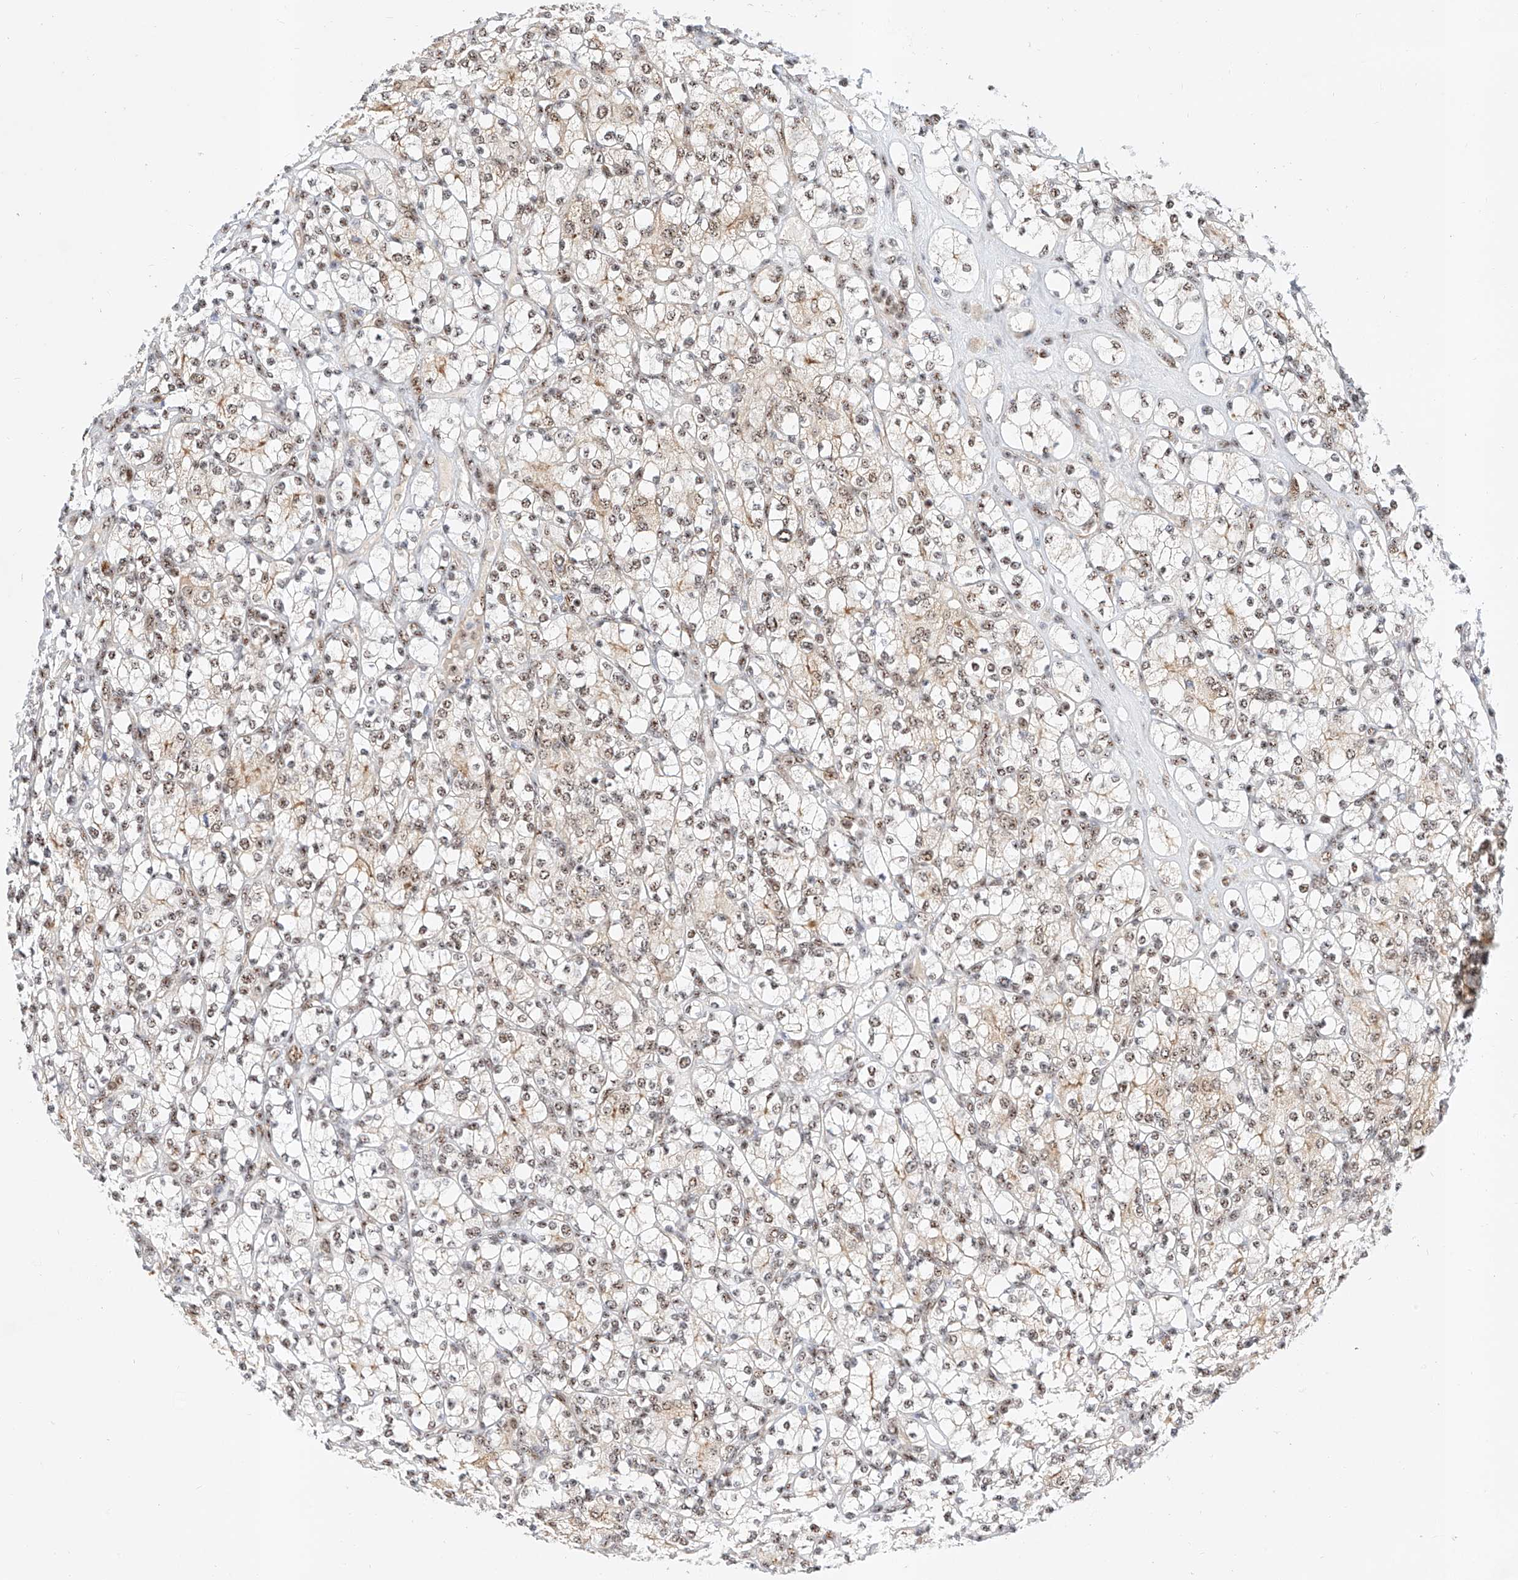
{"staining": {"intensity": "moderate", "quantity": ">75%", "location": "nuclear"}, "tissue": "renal cancer", "cell_type": "Tumor cells", "image_type": "cancer", "snomed": [{"axis": "morphology", "description": "Adenocarcinoma, NOS"}, {"axis": "topography", "description": "Kidney"}], "caption": "This photomicrograph displays immunohistochemistry staining of human renal adenocarcinoma, with medium moderate nuclear positivity in approximately >75% of tumor cells.", "gene": "ATXN7L2", "patient": {"sex": "male", "age": 77}}